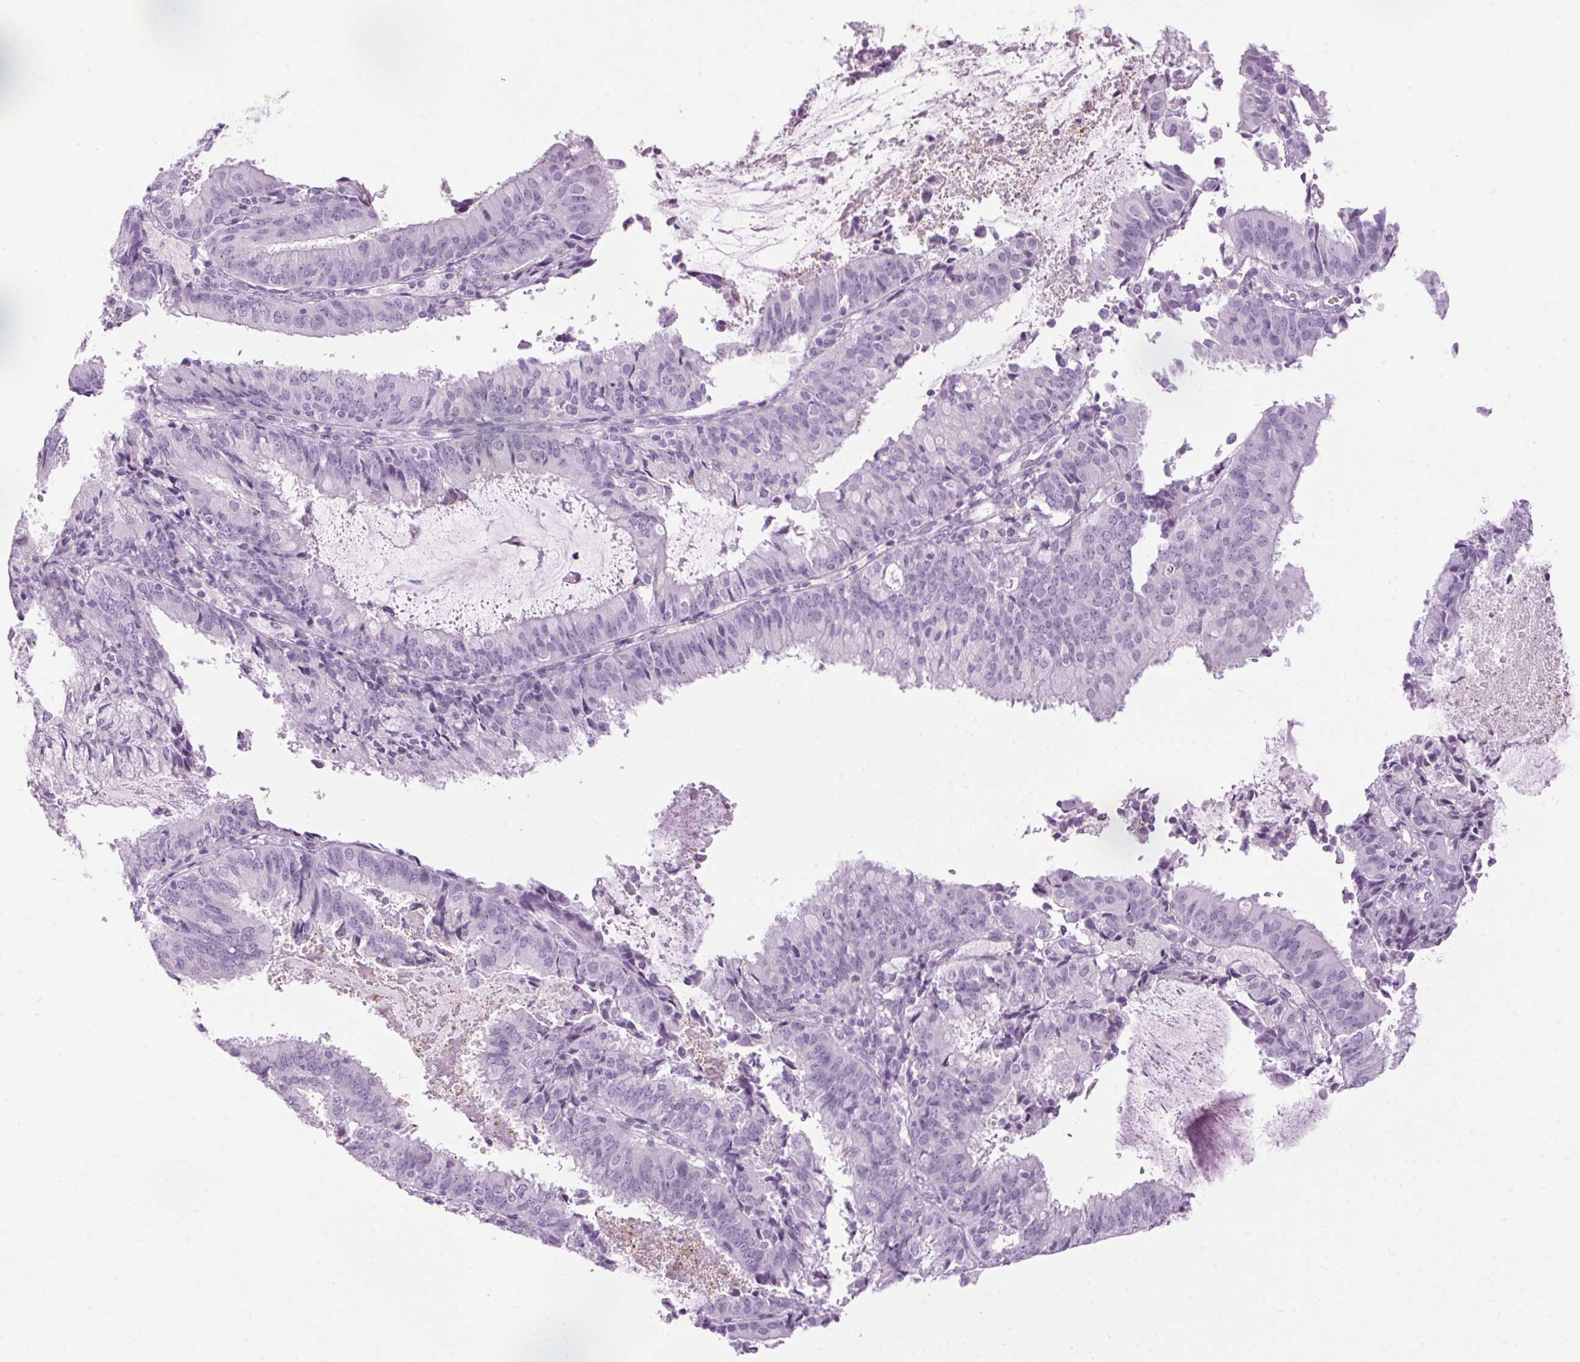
{"staining": {"intensity": "negative", "quantity": "none", "location": "none"}, "tissue": "endometrial cancer", "cell_type": "Tumor cells", "image_type": "cancer", "snomed": [{"axis": "morphology", "description": "Adenocarcinoma, NOS"}, {"axis": "topography", "description": "Endometrium"}], "caption": "An IHC image of adenocarcinoma (endometrial) is shown. There is no staining in tumor cells of adenocarcinoma (endometrial).", "gene": "TMEM88B", "patient": {"sex": "female", "age": 57}}